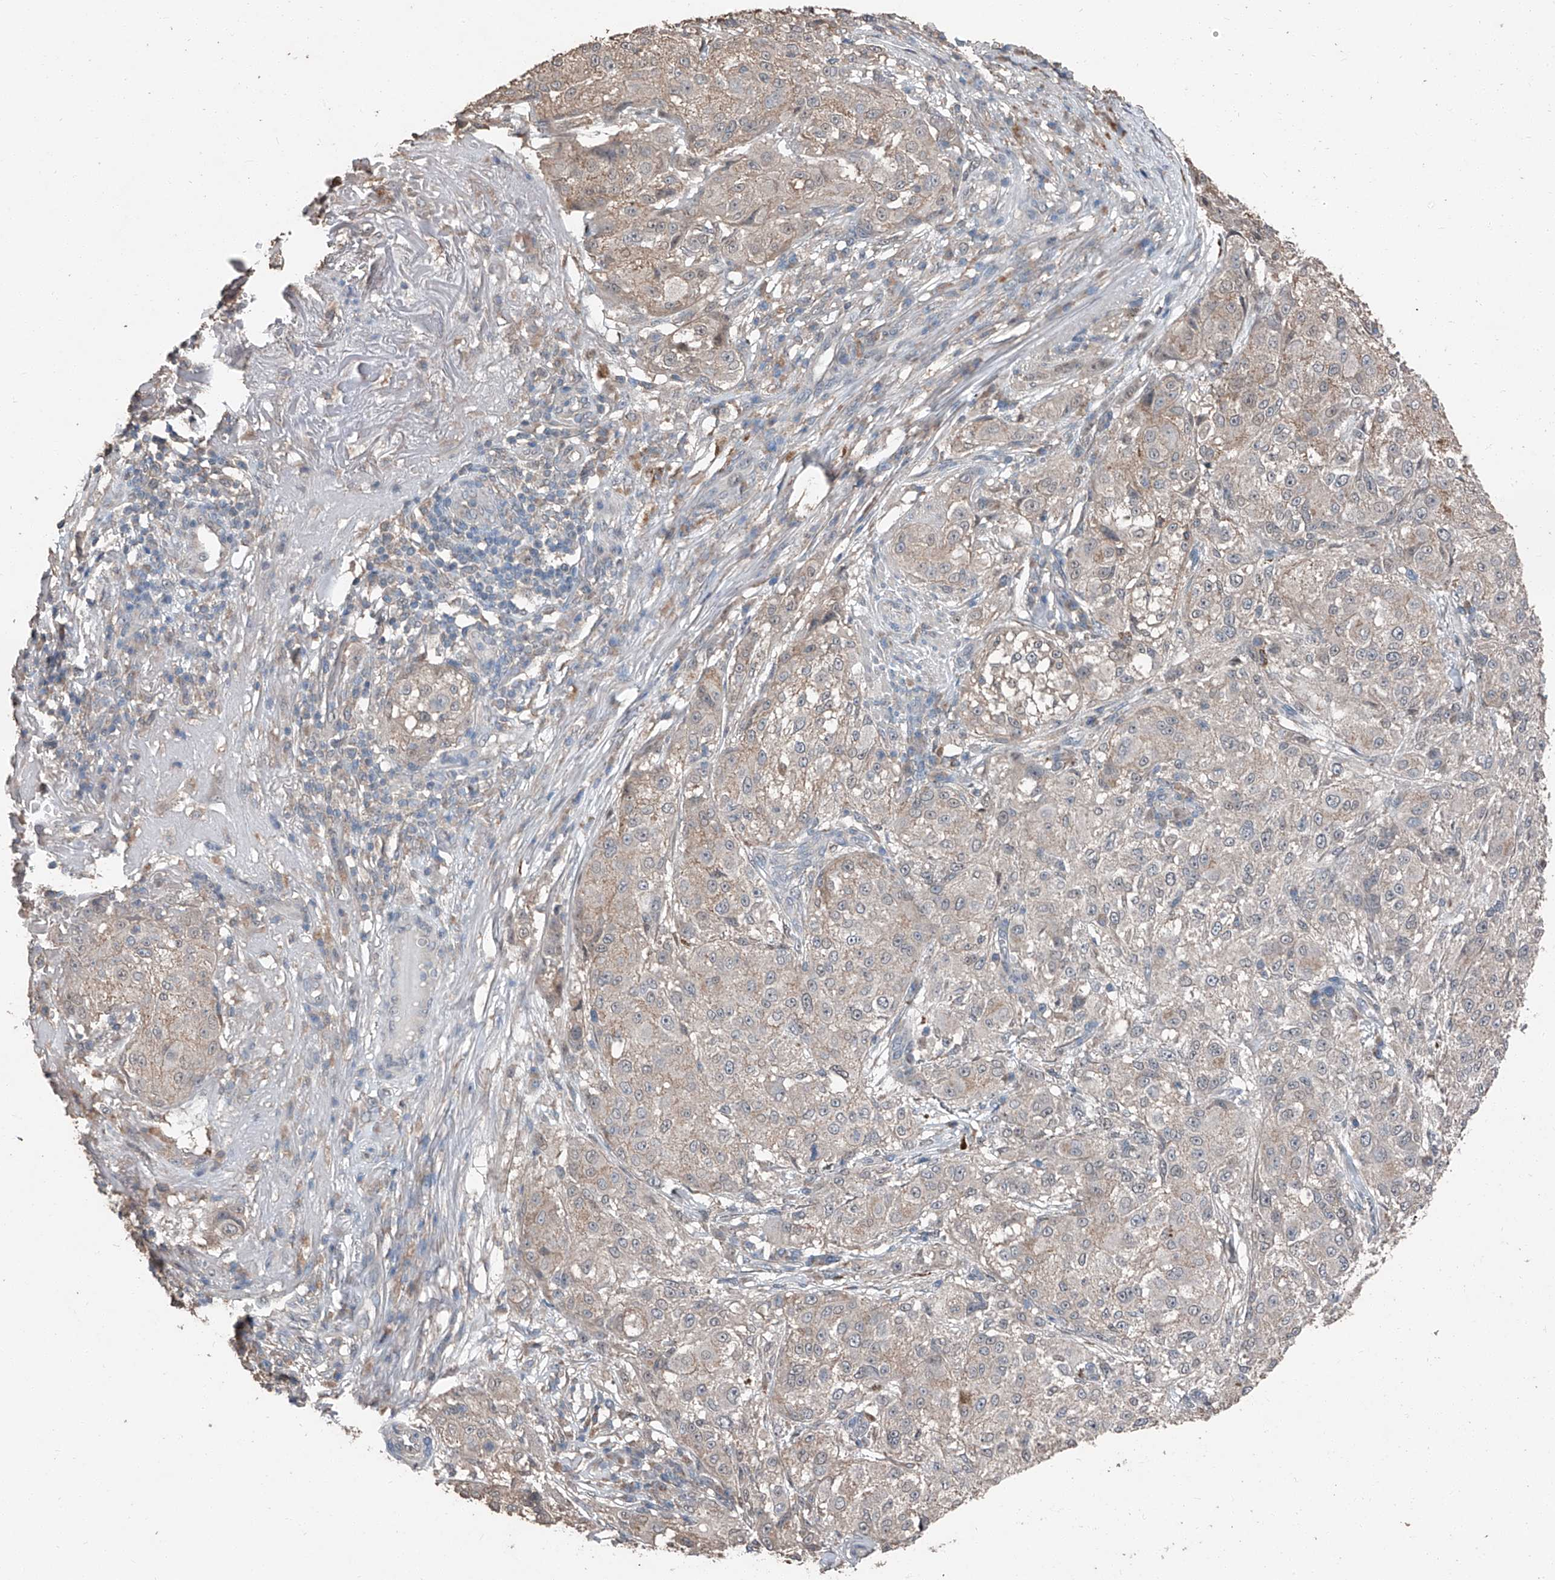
{"staining": {"intensity": "negative", "quantity": "none", "location": "none"}, "tissue": "melanoma", "cell_type": "Tumor cells", "image_type": "cancer", "snomed": [{"axis": "morphology", "description": "Necrosis, NOS"}, {"axis": "morphology", "description": "Malignant melanoma, NOS"}, {"axis": "topography", "description": "Skin"}], "caption": "Tumor cells show no significant positivity in malignant melanoma.", "gene": "MAMLD1", "patient": {"sex": "female", "age": 87}}